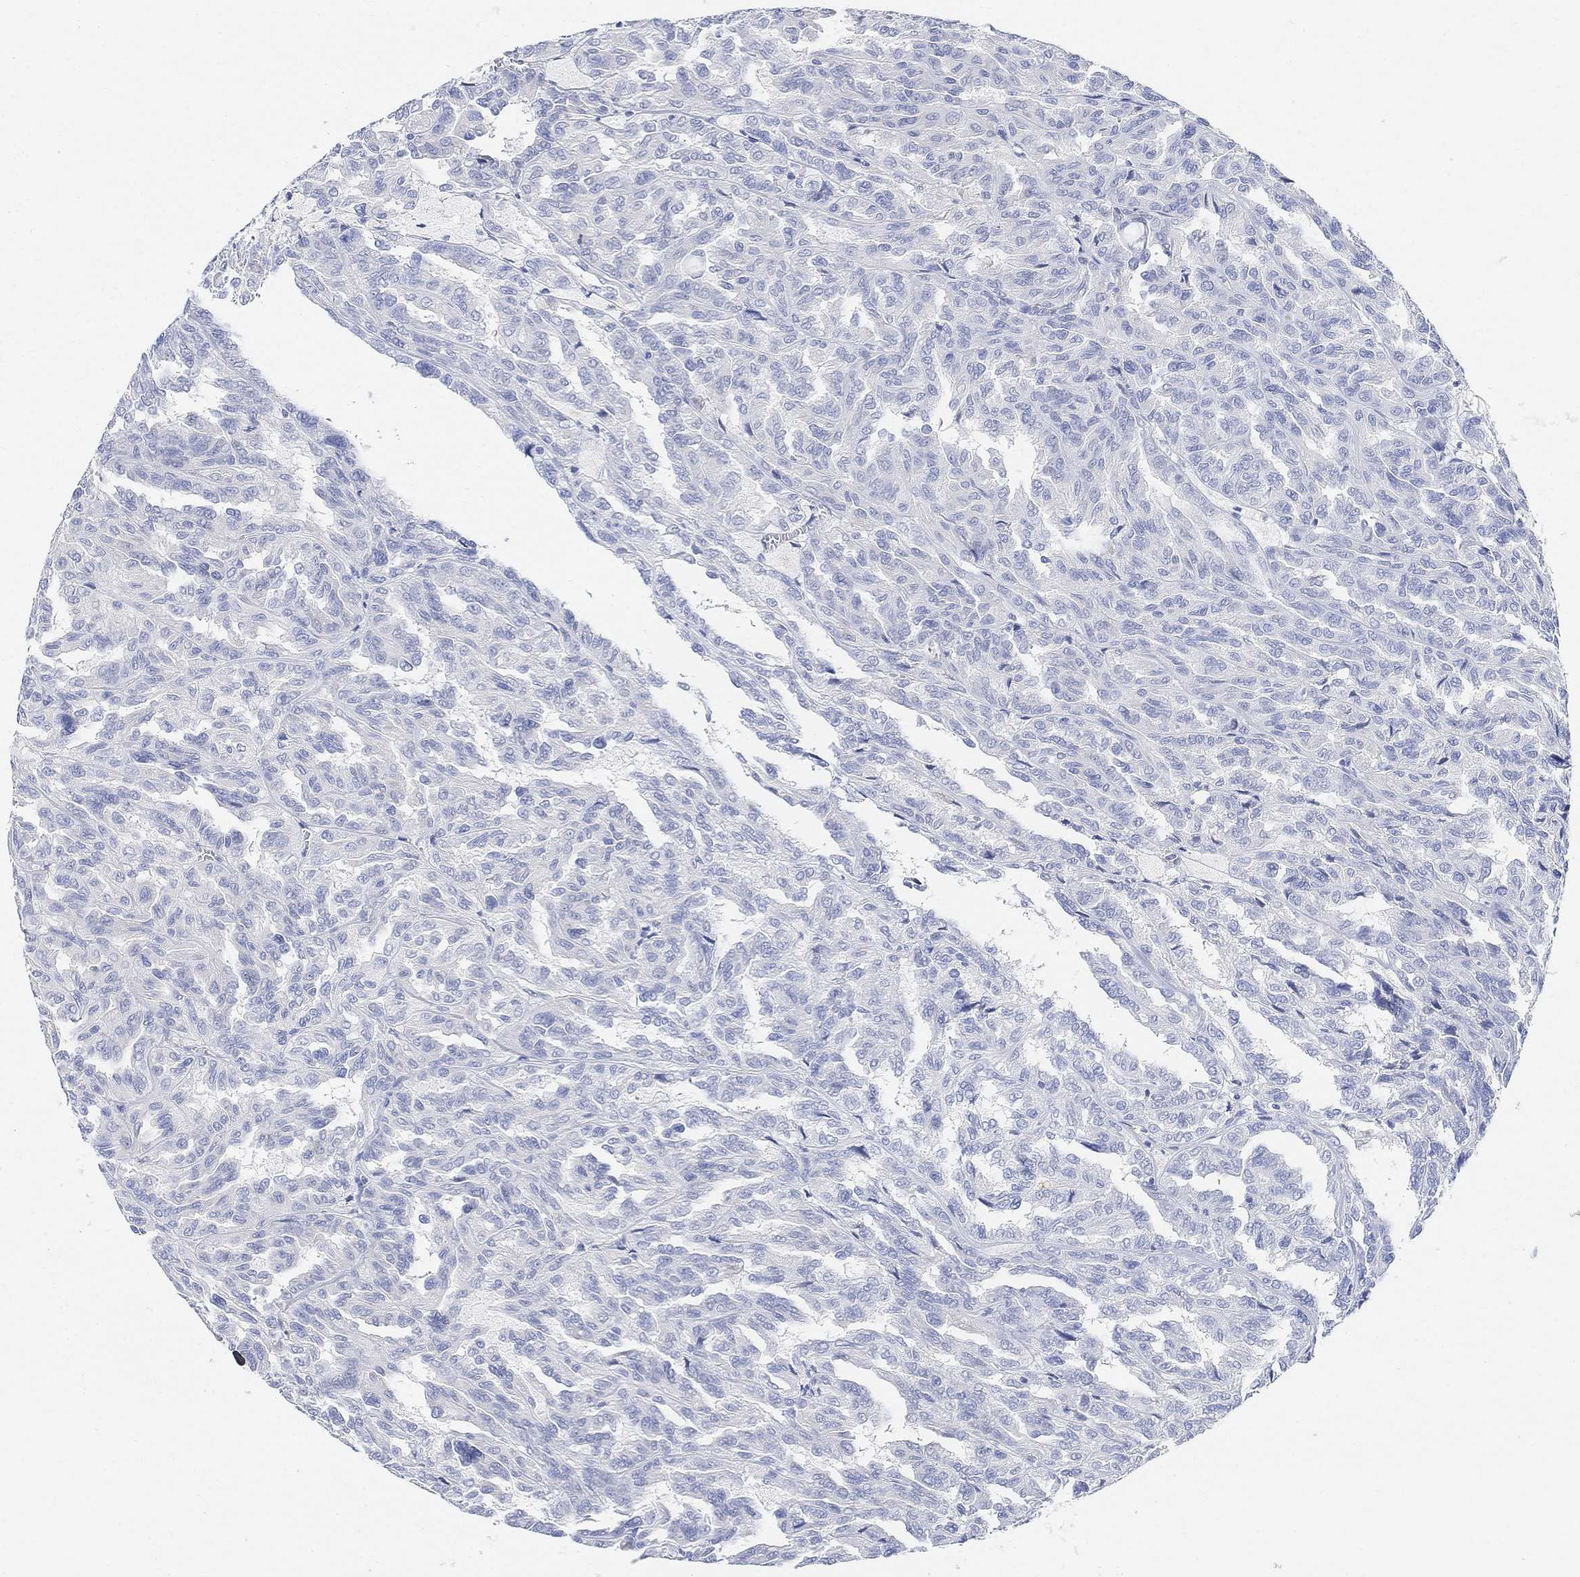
{"staining": {"intensity": "negative", "quantity": "none", "location": "none"}, "tissue": "renal cancer", "cell_type": "Tumor cells", "image_type": "cancer", "snomed": [{"axis": "morphology", "description": "Adenocarcinoma, NOS"}, {"axis": "topography", "description": "Kidney"}], "caption": "The photomicrograph reveals no staining of tumor cells in renal cancer (adenocarcinoma).", "gene": "RETNLB", "patient": {"sex": "male", "age": 79}}